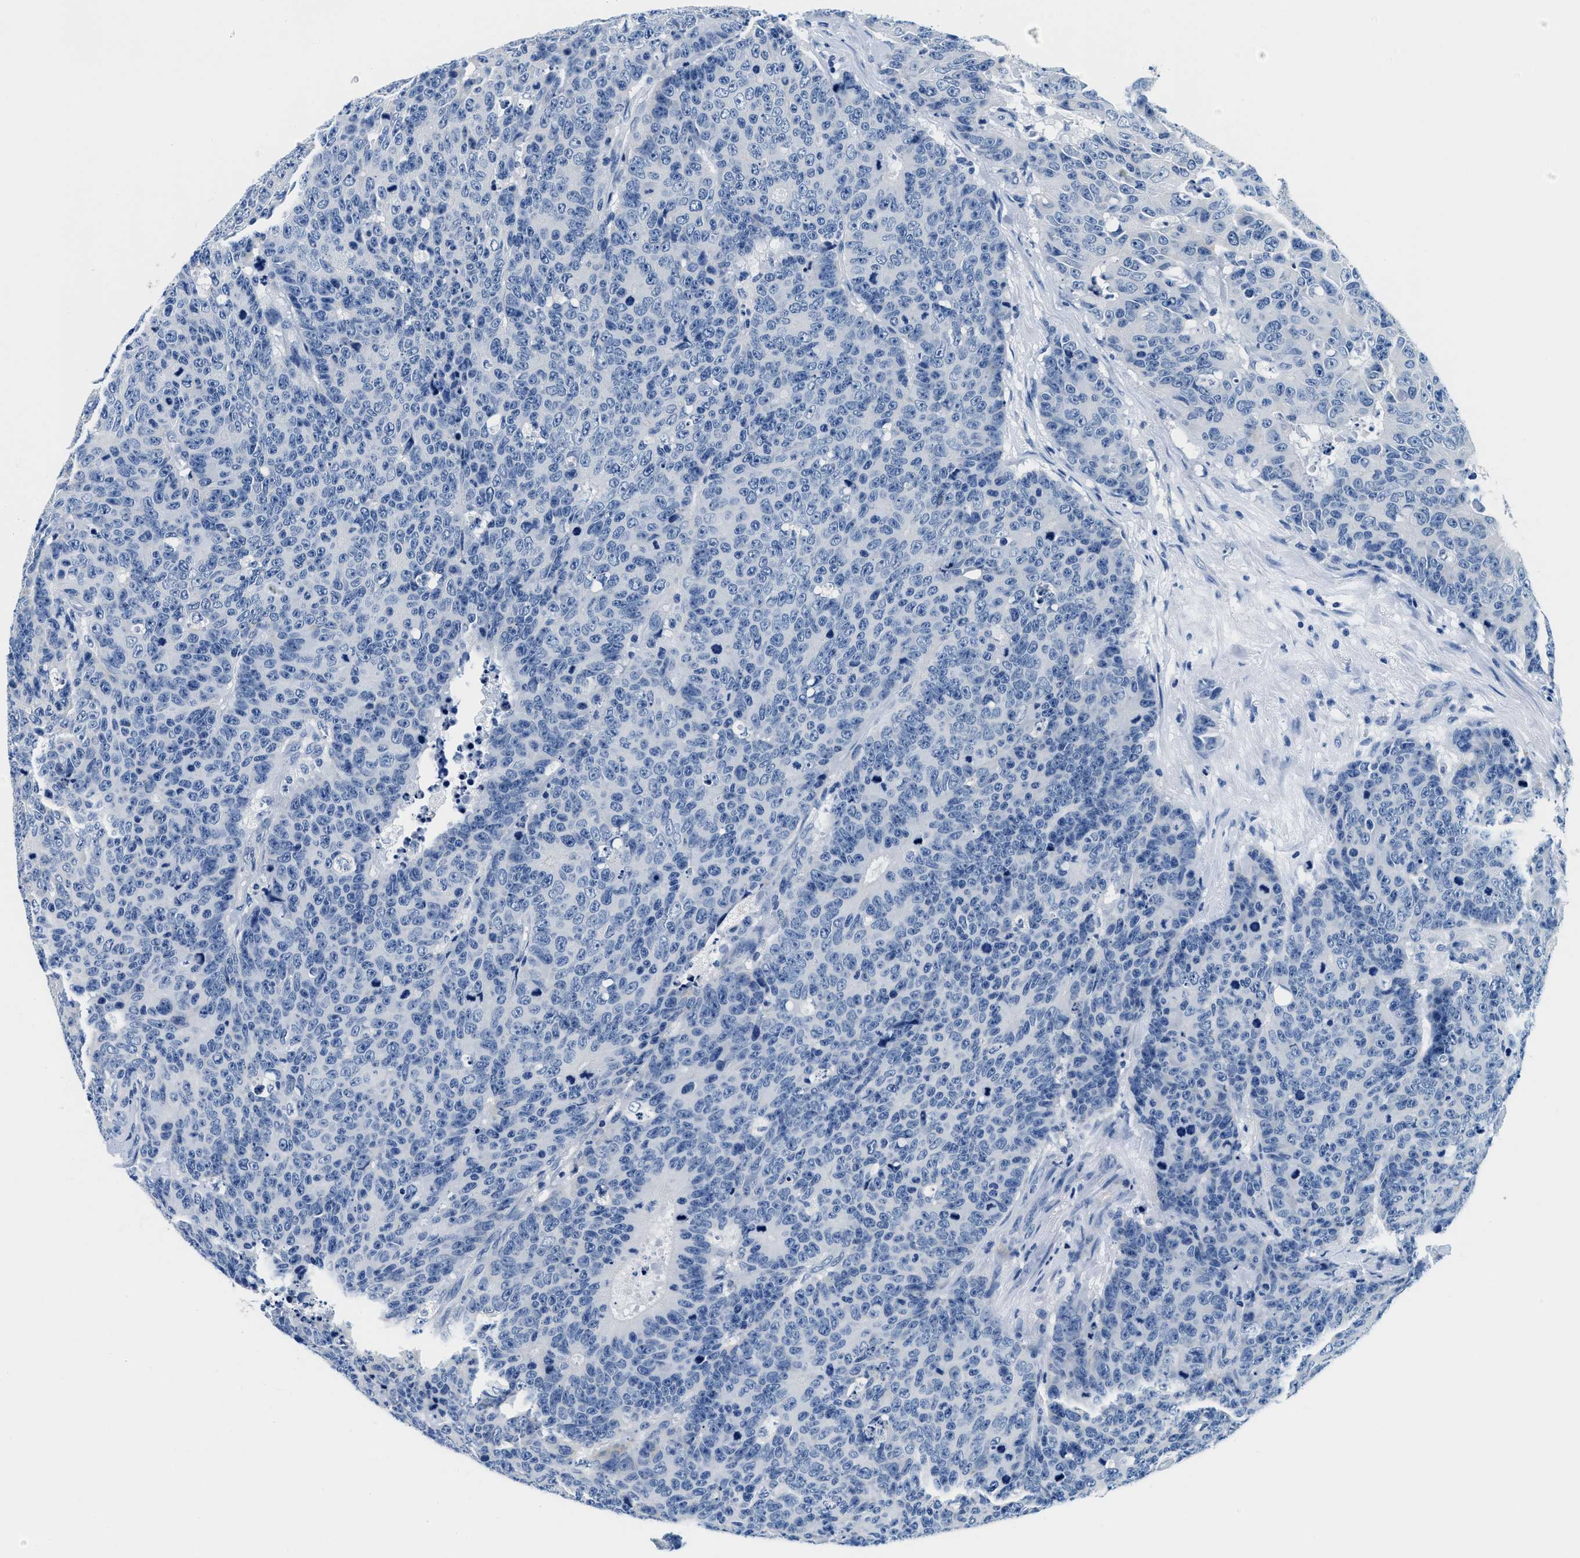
{"staining": {"intensity": "negative", "quantity": "none", "location": "none"}, "tissue": "colorectal cancer", "cell_type": "Tumor cells", "image_type": "cancer", "snomed": [{"axis": "morphology", "description": "Adenocarcinoma, NOS"}, {"axis": "topography", "description": "Colon"}], "caption": "Protein analysis of adenocarcinoma (colorectal) reveals no significant staining in tumor cells.", "gene": "GSTM3", "patient": {"sex": "female", "age": 86}}